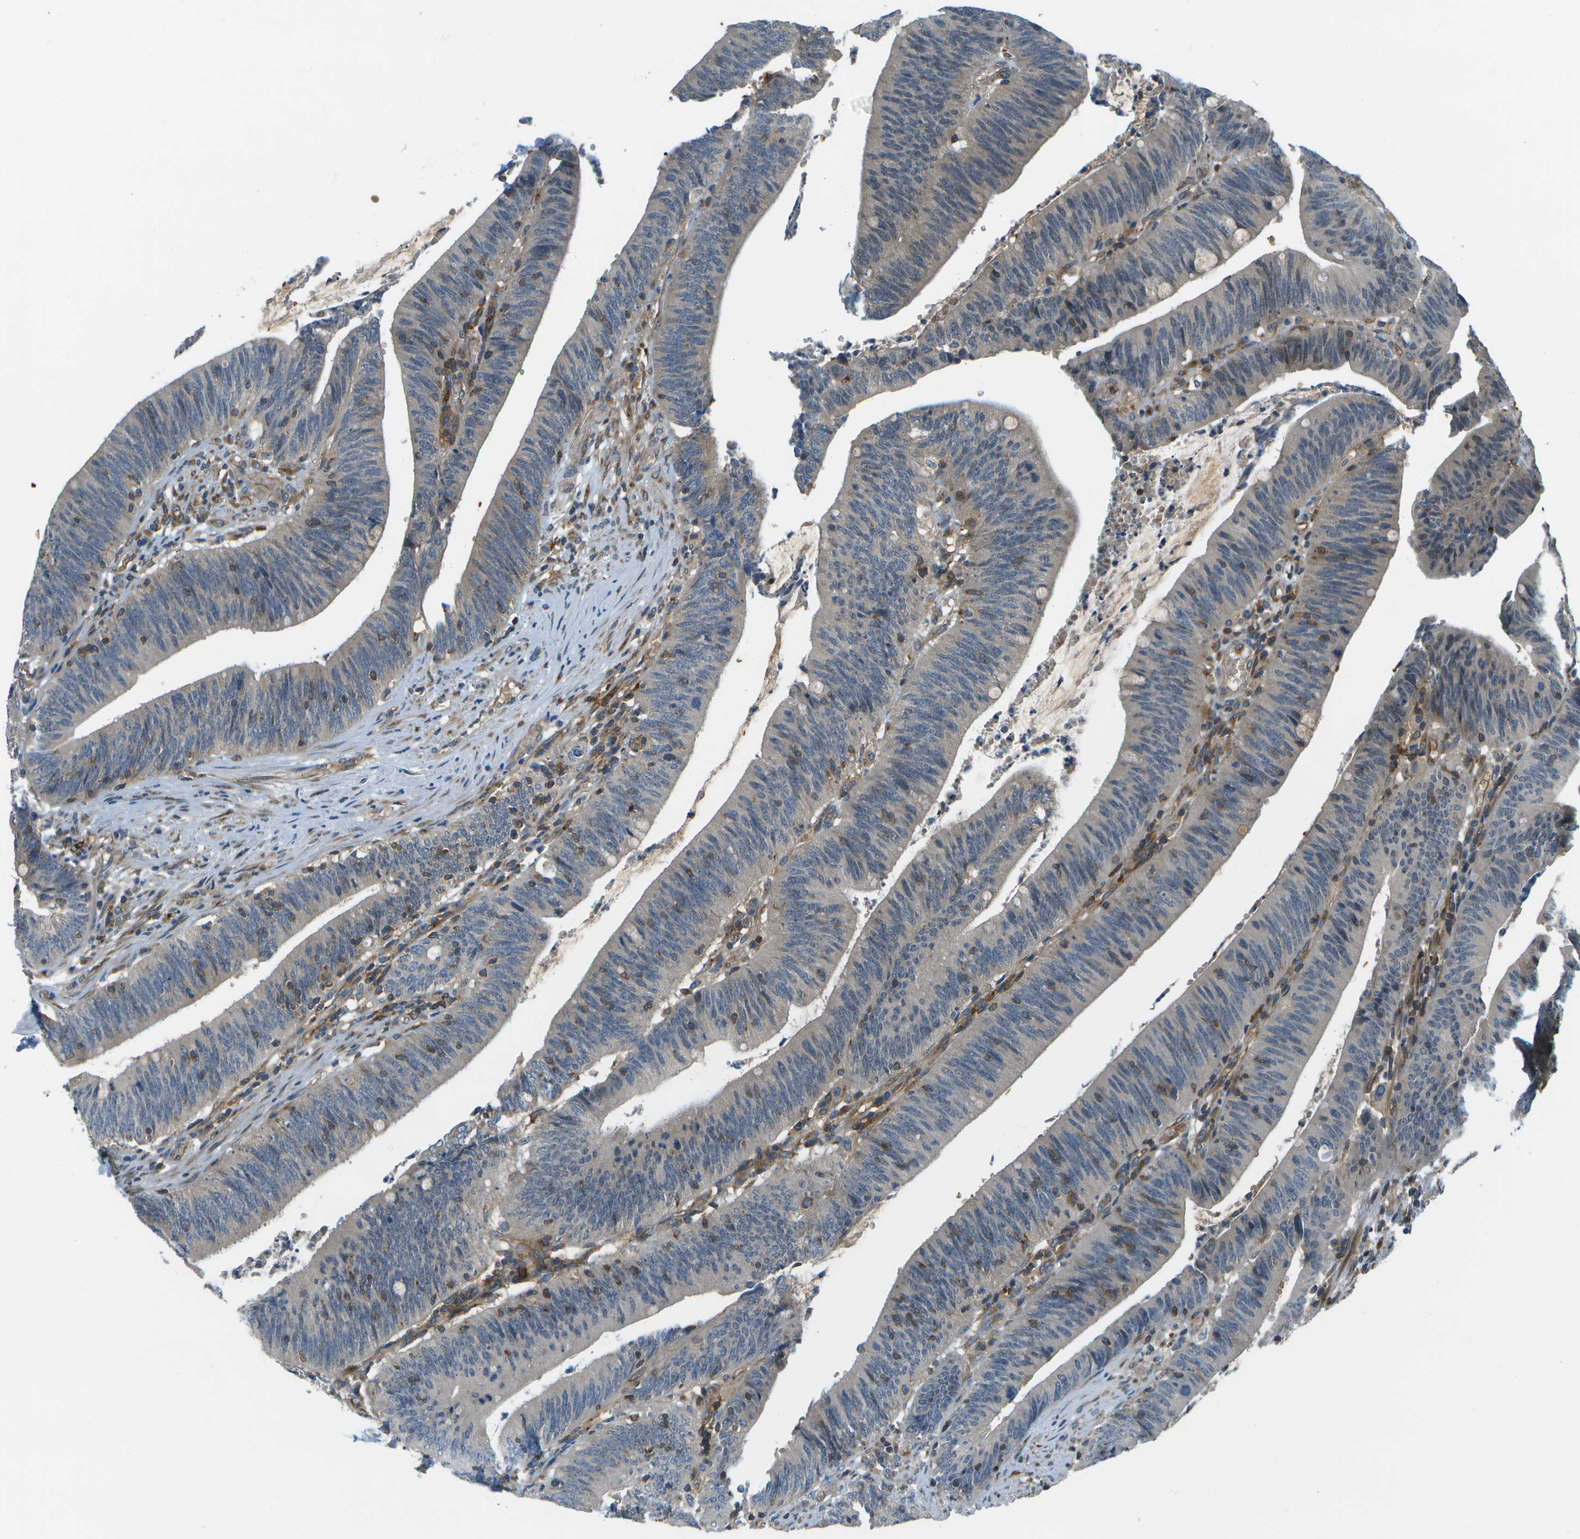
{"staining": {"intensity": "weak", "quantity": "25%-75%", "location": "cytoplasmic/membranous"}, "tissue": "colorectal cancer", "cell_type": "Tumor cells", "image_type": "cancer", "snomed": [{"axis": "morphology", "description": "Normal tissue, NOS"}, {"axis": "morphology", "description": "Adenocarcinoma, NOS"}, {"axis": "topography", "description": "Rectum"}], "caption": "The immunohistochemical stain highlights weak cytoplasmic/membranous expression in tumor cells of colorectal cancer tissue.", "gene": "CTIF", "patient": {"sex": "female", "age": 66}}